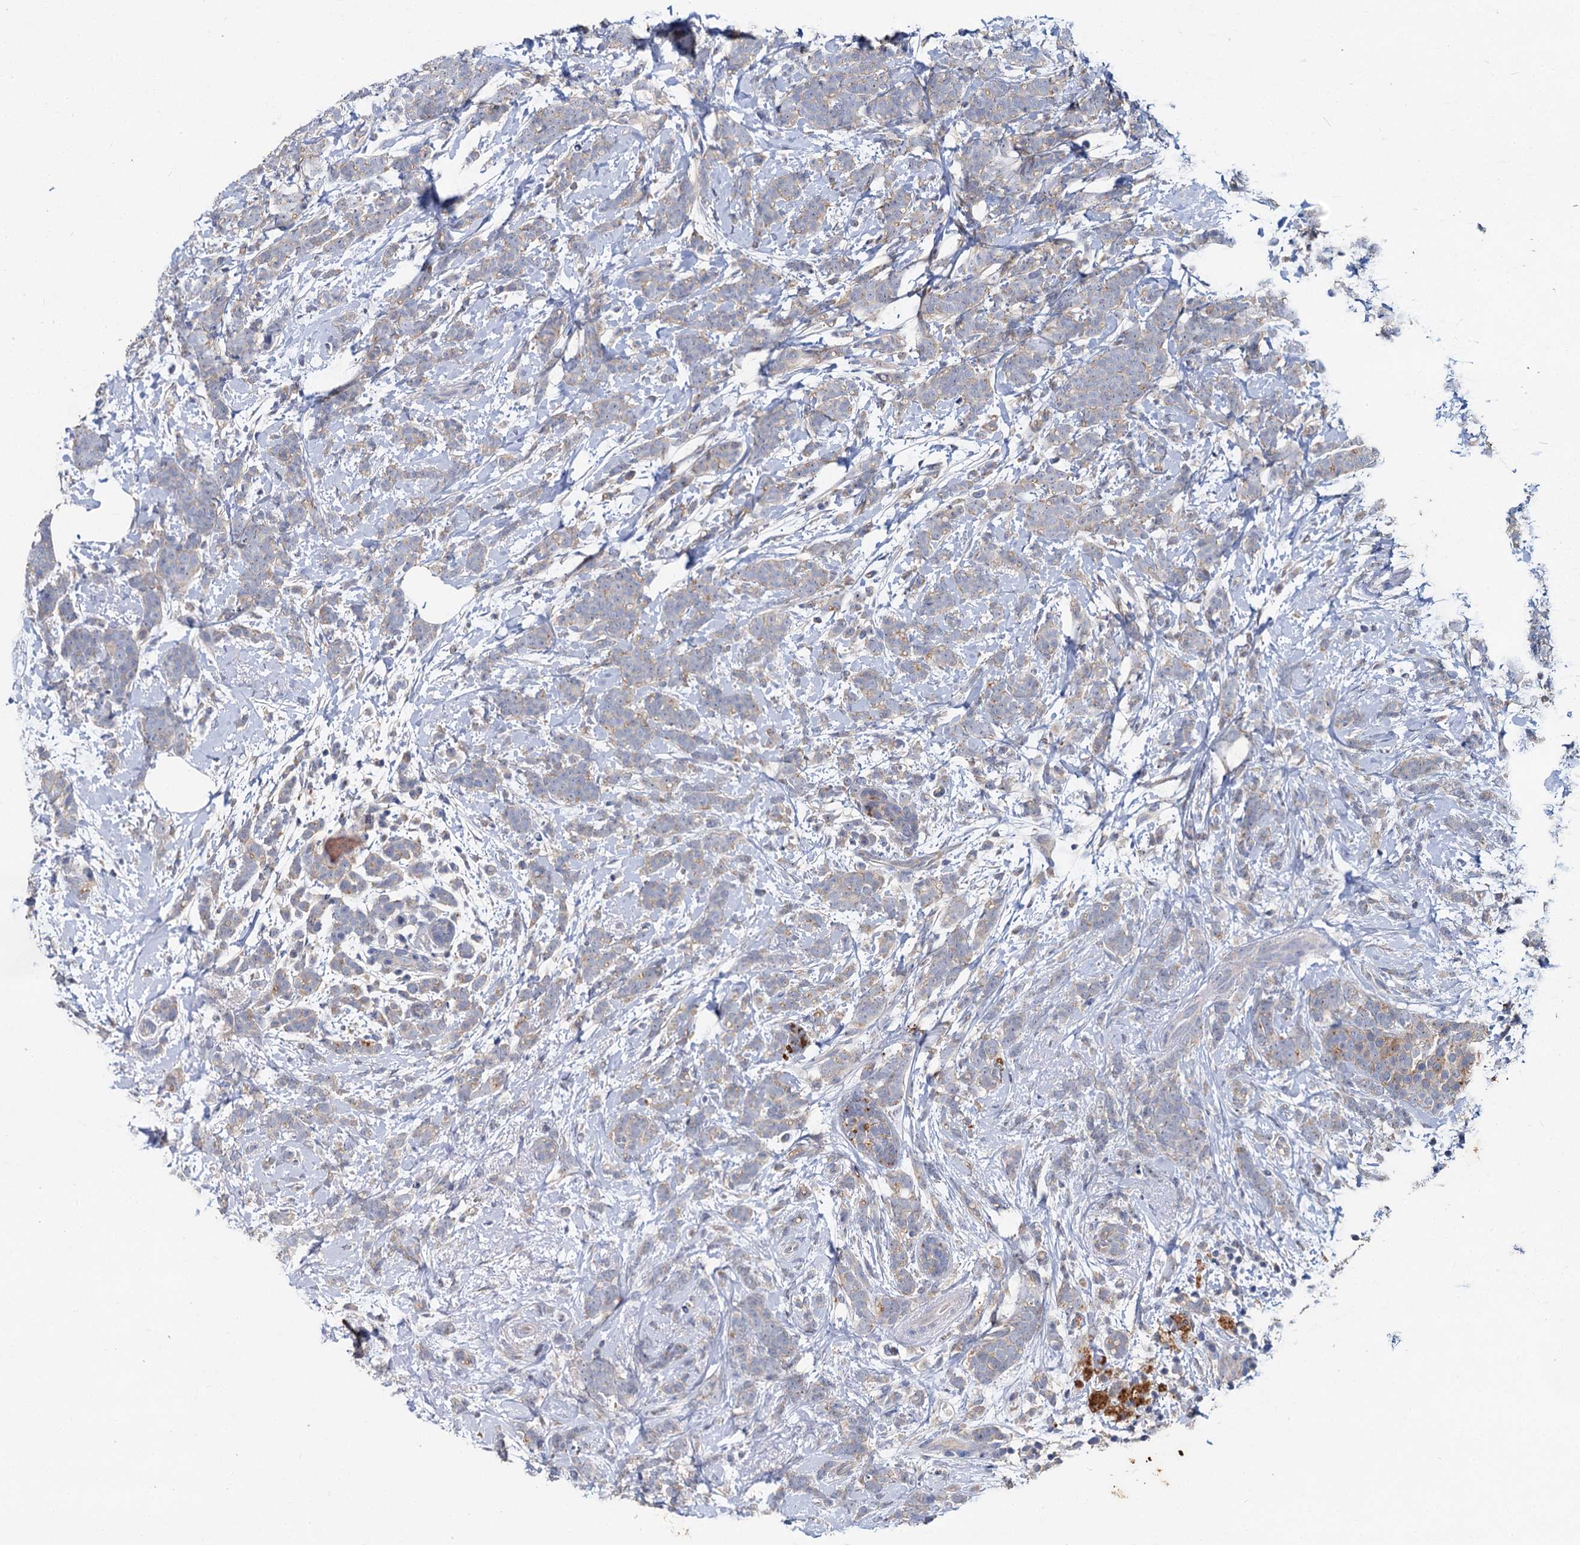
{"staining": {"intensity": "weak", "quantity": "<25%", "location": "cytoplasmic/membranous"}, "tissue": "breast cancer", "cell_type": "Tumor cells", "image_type": "cancer", "snomed": [{"axis": "morphology", "description": "Lobular carcinoma"}, {"axis": "topography", "description": "Breast"}], "caption": "High magnification brightfield microscopy of lobular carcinoma (breast) stained with DAB (3,3'-diaminobenzidine) (brown) and counterstained with hematoxylin (blue): tumor cells show no significant staining.", "gene": "ATP9A", "patient": {"sex": "female", "age": 58}}